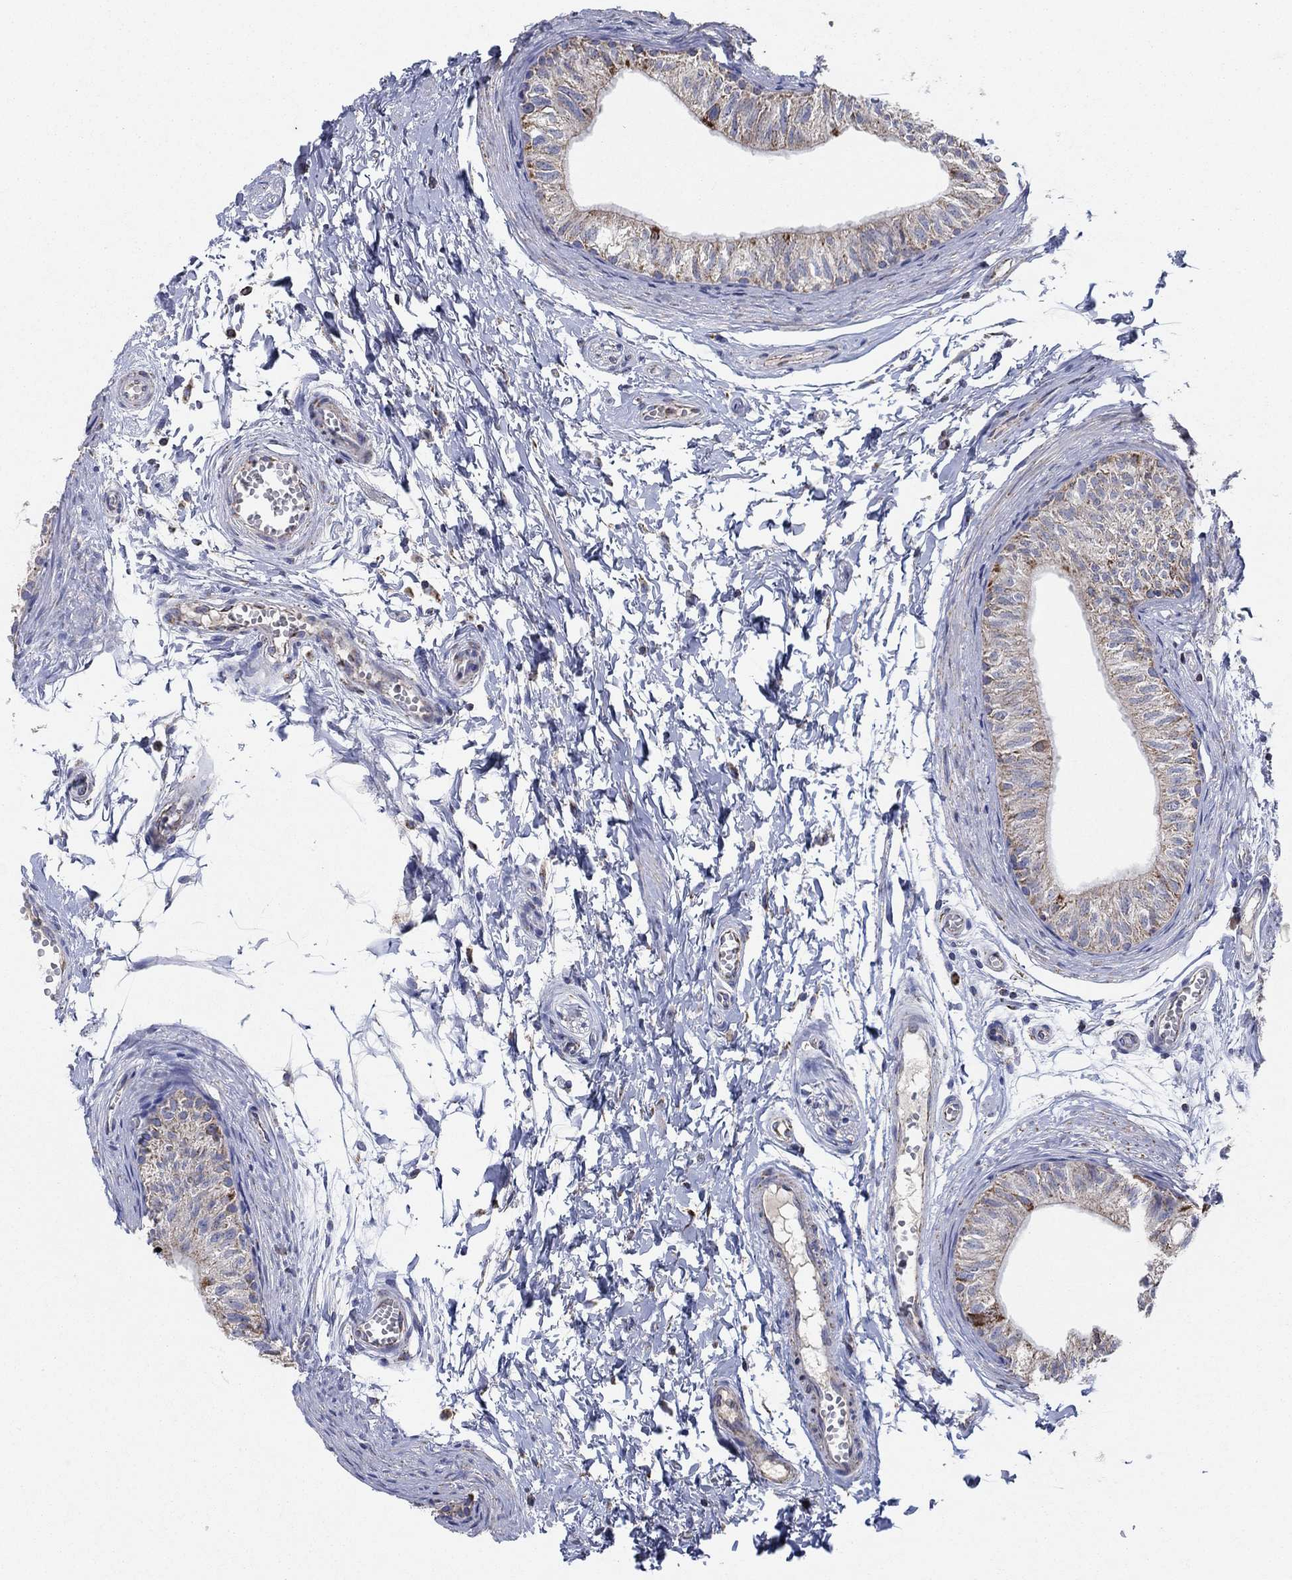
{"staining": {"intensity": "strong", "quantity": "<25%", "location": "cytoplasmic/membranous"}, "tissue": "epididymis", "cell_type": "Glandular cells", "image_type": "normal", "snomed": [{"axis": "morphology", "description": "Normal tissue, NOS"}, {"axis": "topography", "description": "Epididymis"}], "caption": "Immunohistochemistry (IHC) histopathology image of benign human epididymis stained for a protein (brown), which exhibits medium levels of strong cytoplasmic/membranous positivity in about <25% of glandular cells.", "gene": "C9orf85", "patient": {"sex": "male", "age": 22}}